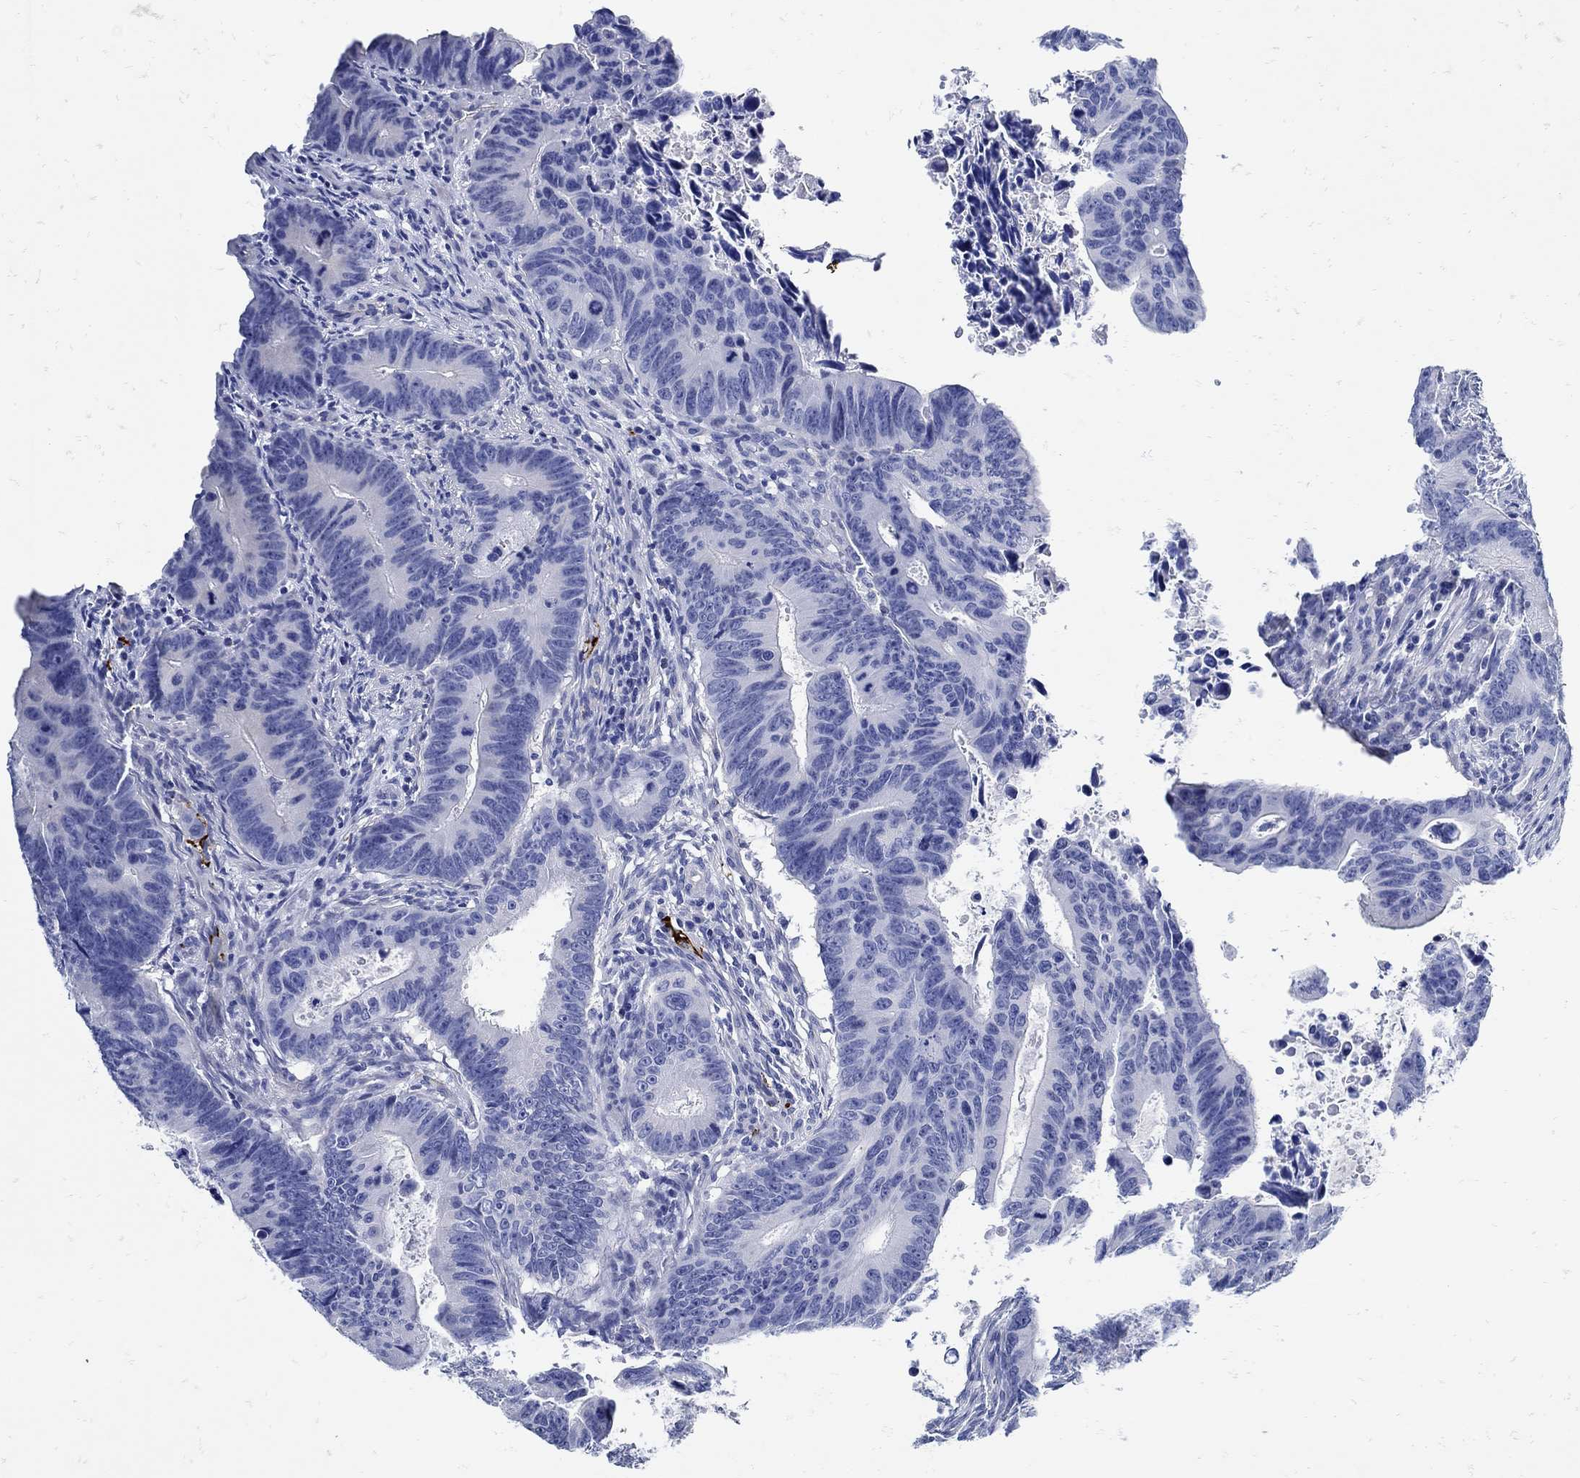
{"staining": {"intensity": "negative", "quantity": "none", "location": "none"}, "tissue": "colorectal cancer", "cell_type": "Tumor cells", "image_type": "cancer", "snomed": [{"axis": "morphology", "description": "Adenocarcinoma, NOS"}, {"axis": "topography", "description": "Colon"}], "caption": "Immunohistochemical staining of colorectal cancer displays no significant staining in tumor cells. (Brightfield microscopy of DAB (3,3'-diaminobenzidine) IHC at high magnification).", "gene": "NOS1", "patient": {"sex": "female", "age": 87}}